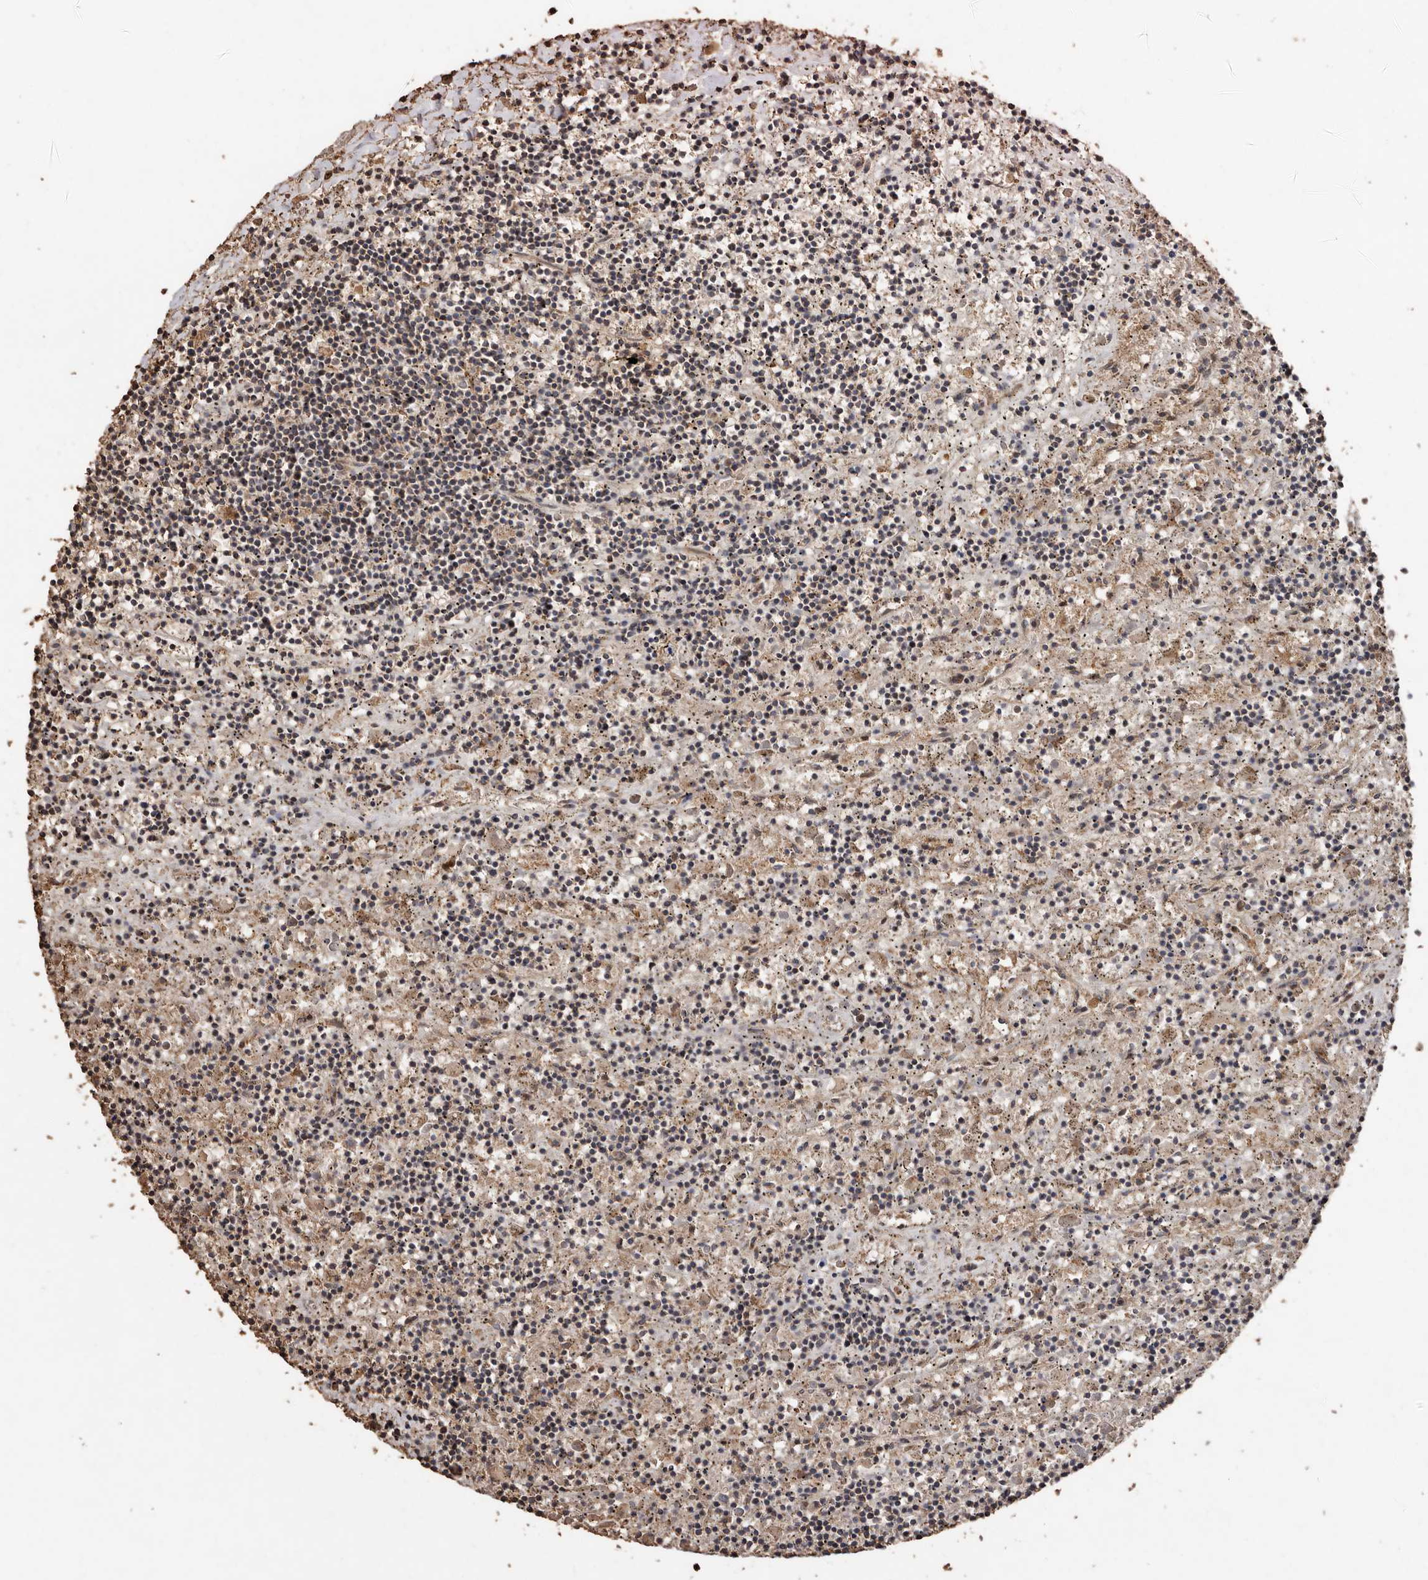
{"staining": {"intensity": "negative", "quantity": "none", "location": "none"}, "tissue": "lymphoma", "cell_type": "Tumor cells", "image_type": "cancer", "snomed": [{"axis": "morphology", "description": "Malignant lymphoma, non-Hodgkin's type, Low grade"}, {"axis": "topography", "description": "Spleen"}], "caption": "IHC of low-grade malignant lymphoma, non-Hodgkin's type demonstrates no expression in tumor cells. (DAB (3,3'-diaminobenzidine) IHC visualized using brightfield microscopy, high magnification).", "gene": "RANBP17", "patient": {"sex": "male", "age": 76}}